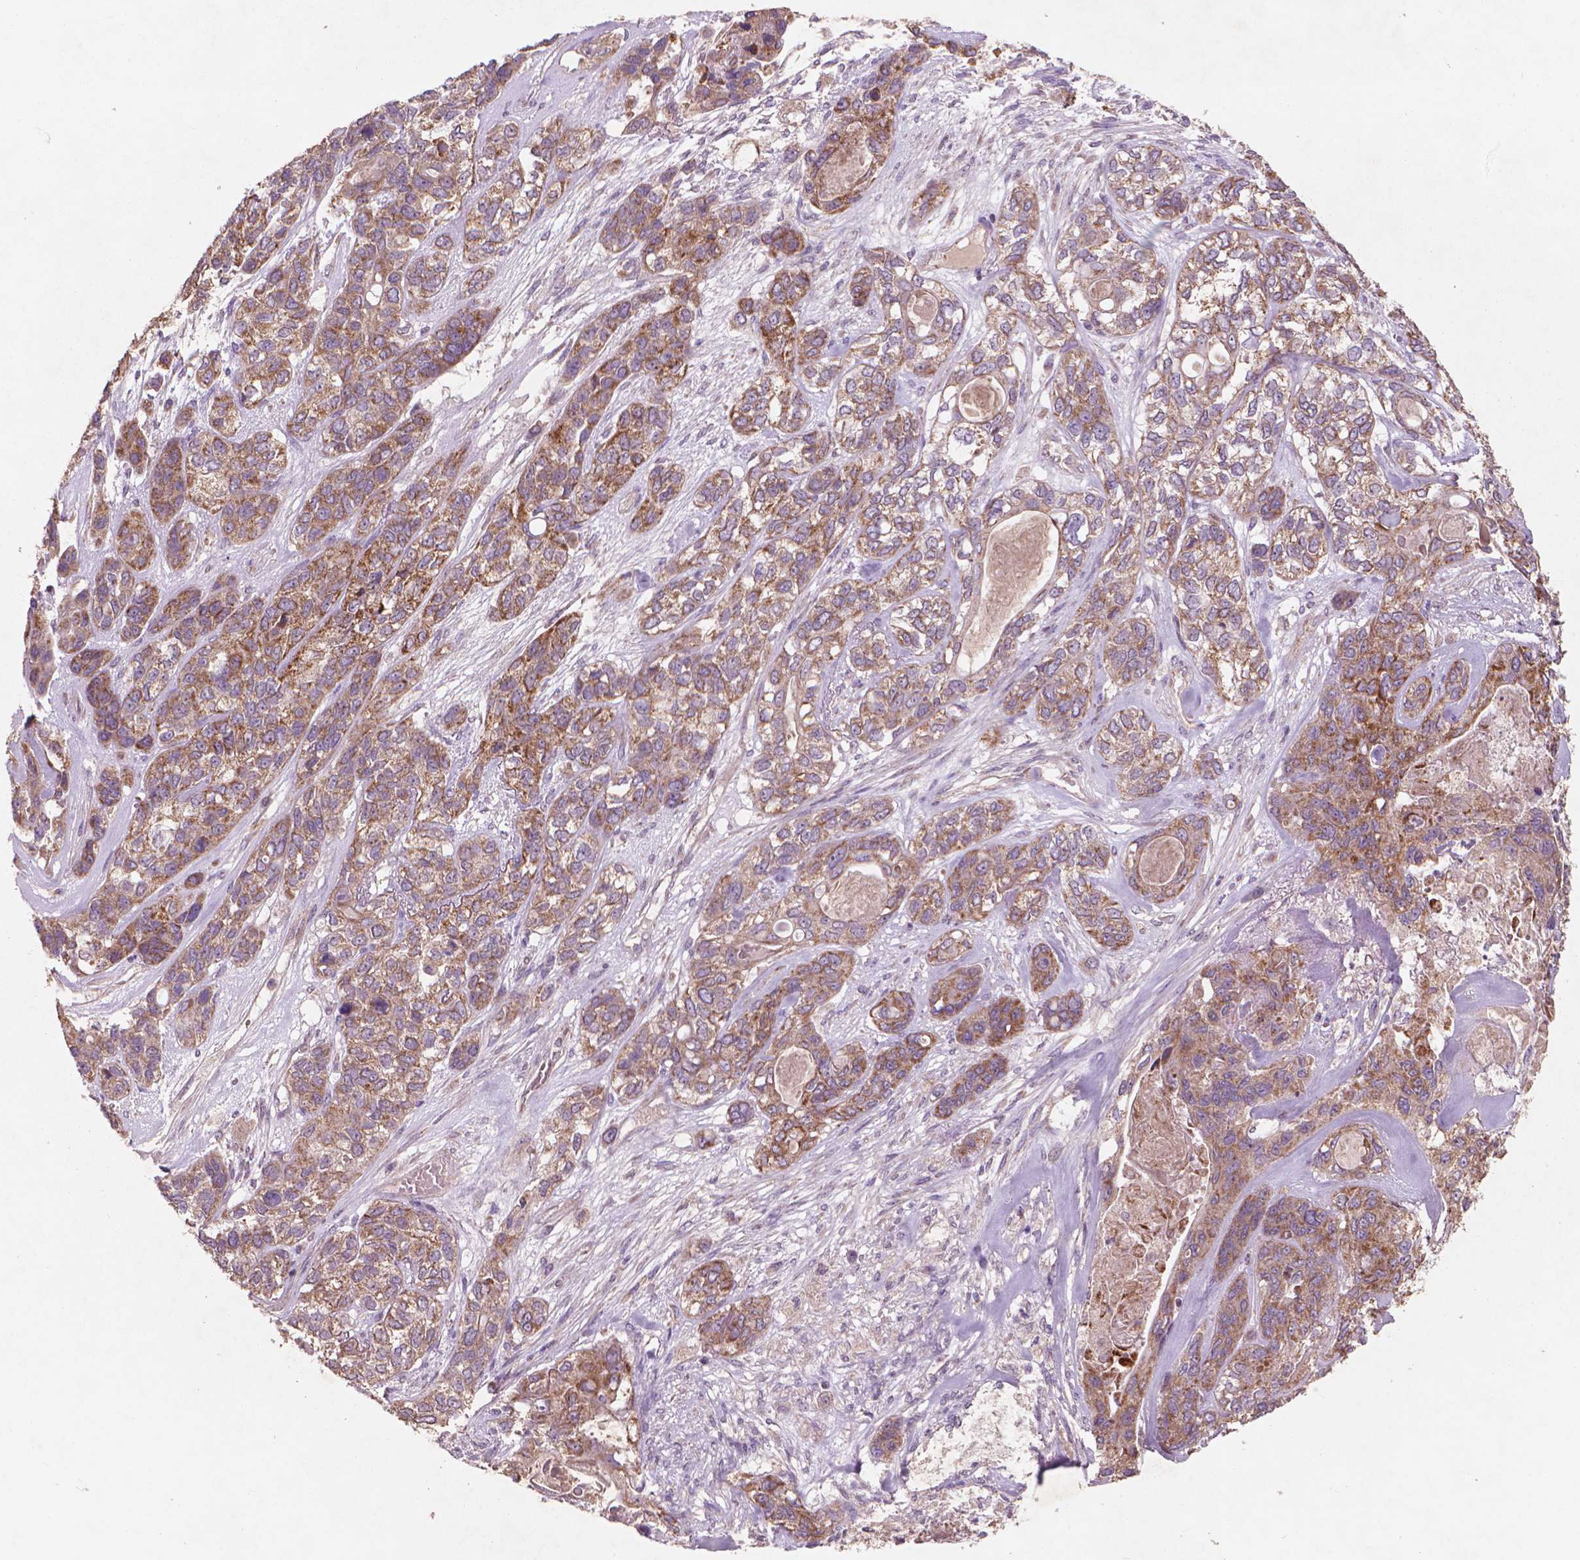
{"staining": {"intensity": "moderate", "quantity": ">75%", "location": "cytoplasmic/membranous"}, "tissue": "lung cancer", "cell_type": "Tumor cells", "image_type": "cancer", "snomed": [{"axis": "morphology", "description": "Squamous cell carcinoma, NOS"}, {"axis": "topography", "description": "Lung"}], "caption": "The immunohistochemical stain labels moderate cytoplasmic/membranous positivity in tumor cells of squamous cell carcinoma (lung) tissue.", "gene": "NLRX1", "patient": {"sex": "female", "age": 70}}